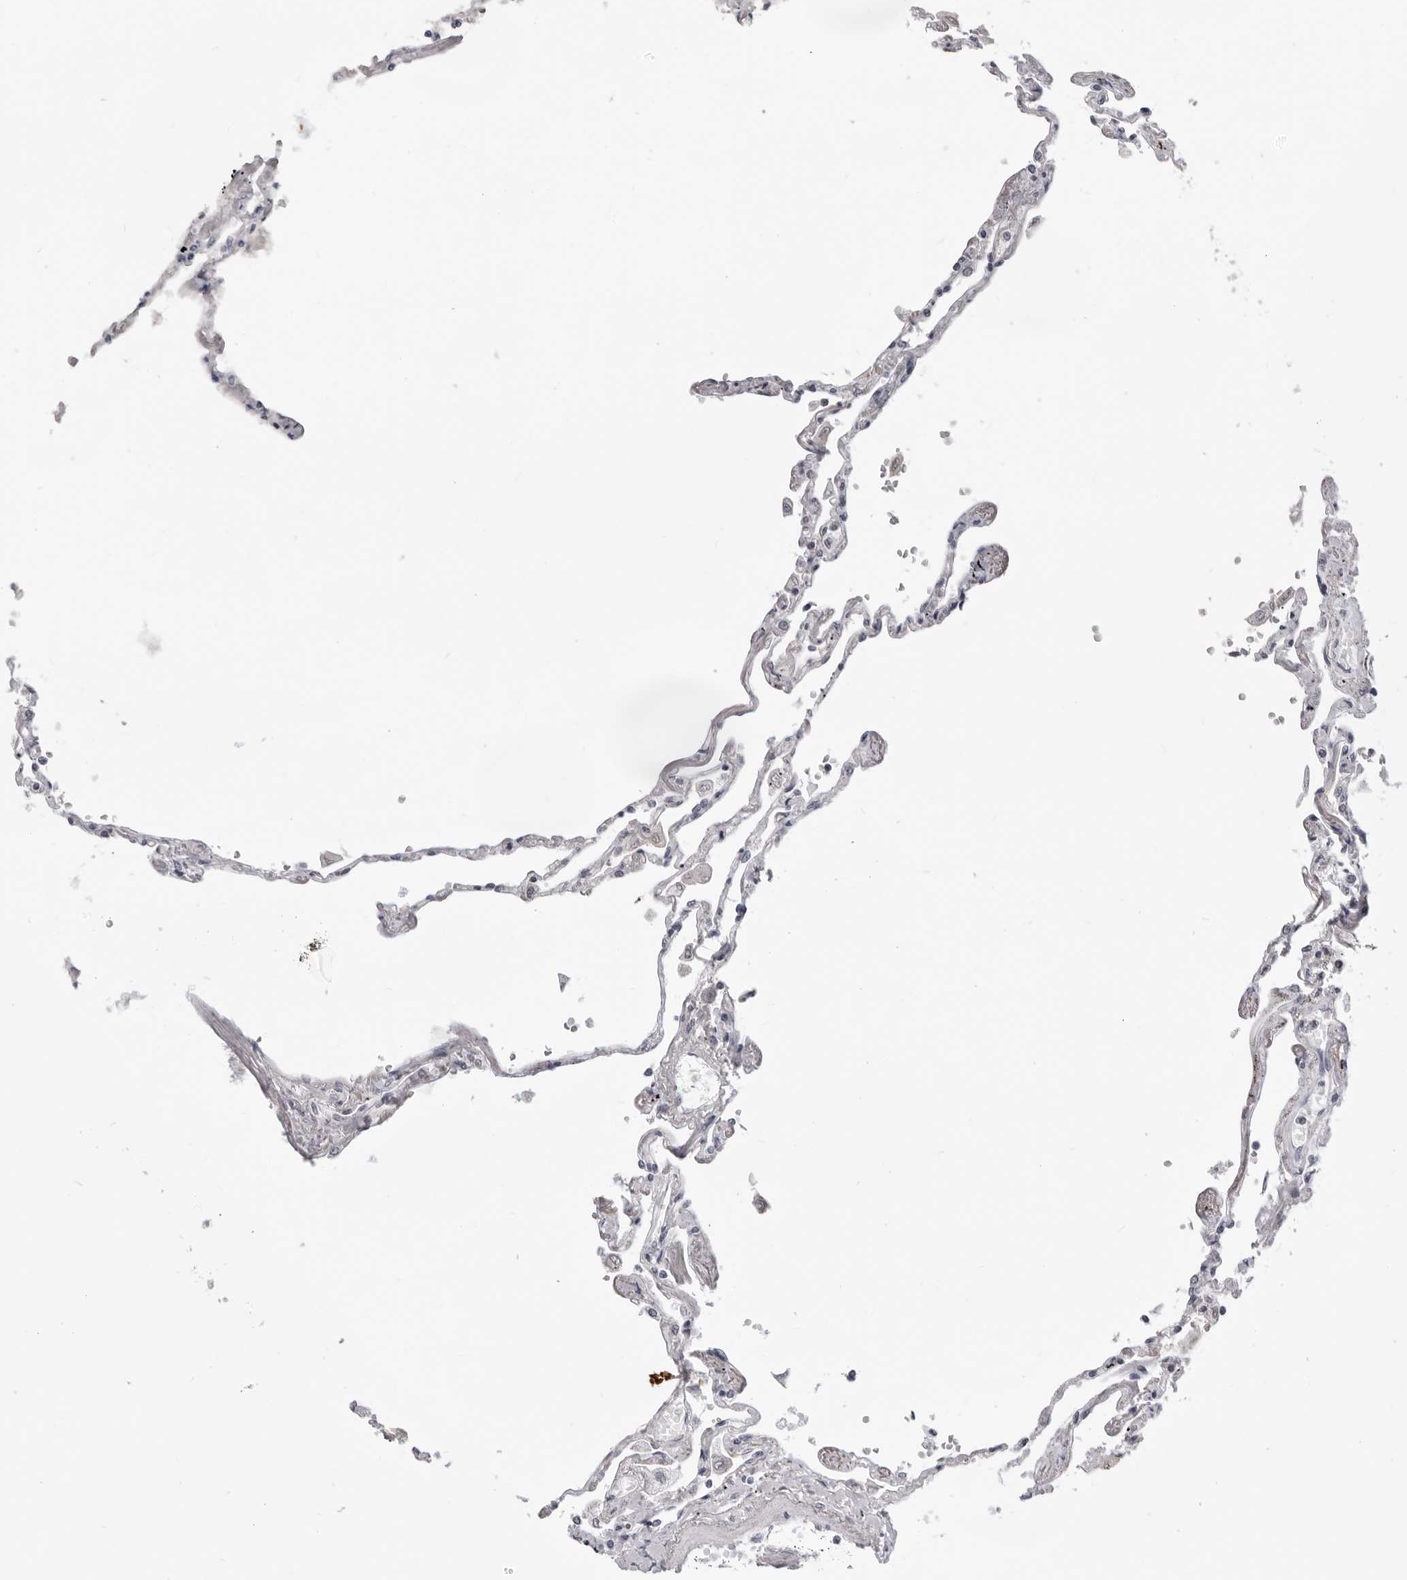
{"staining": {"intensity": "weak", "quantity": "<25%", "location": "nuclear"}, "tissue": "lung", "cell_type": "Alveolar cells", "image_type": "normal", "snomed": [{"axis": "morphology", "description": "Normal tissue, NOS"}, {"axis": "topography", "description": "Lung"}], "caption": "Alveolar cells show no significant staining in normal lung. (IHC, brightfield microscopy, high magnification).", "gene": "SRGAP2", "patient": {"sex": "female", "age": 67}}